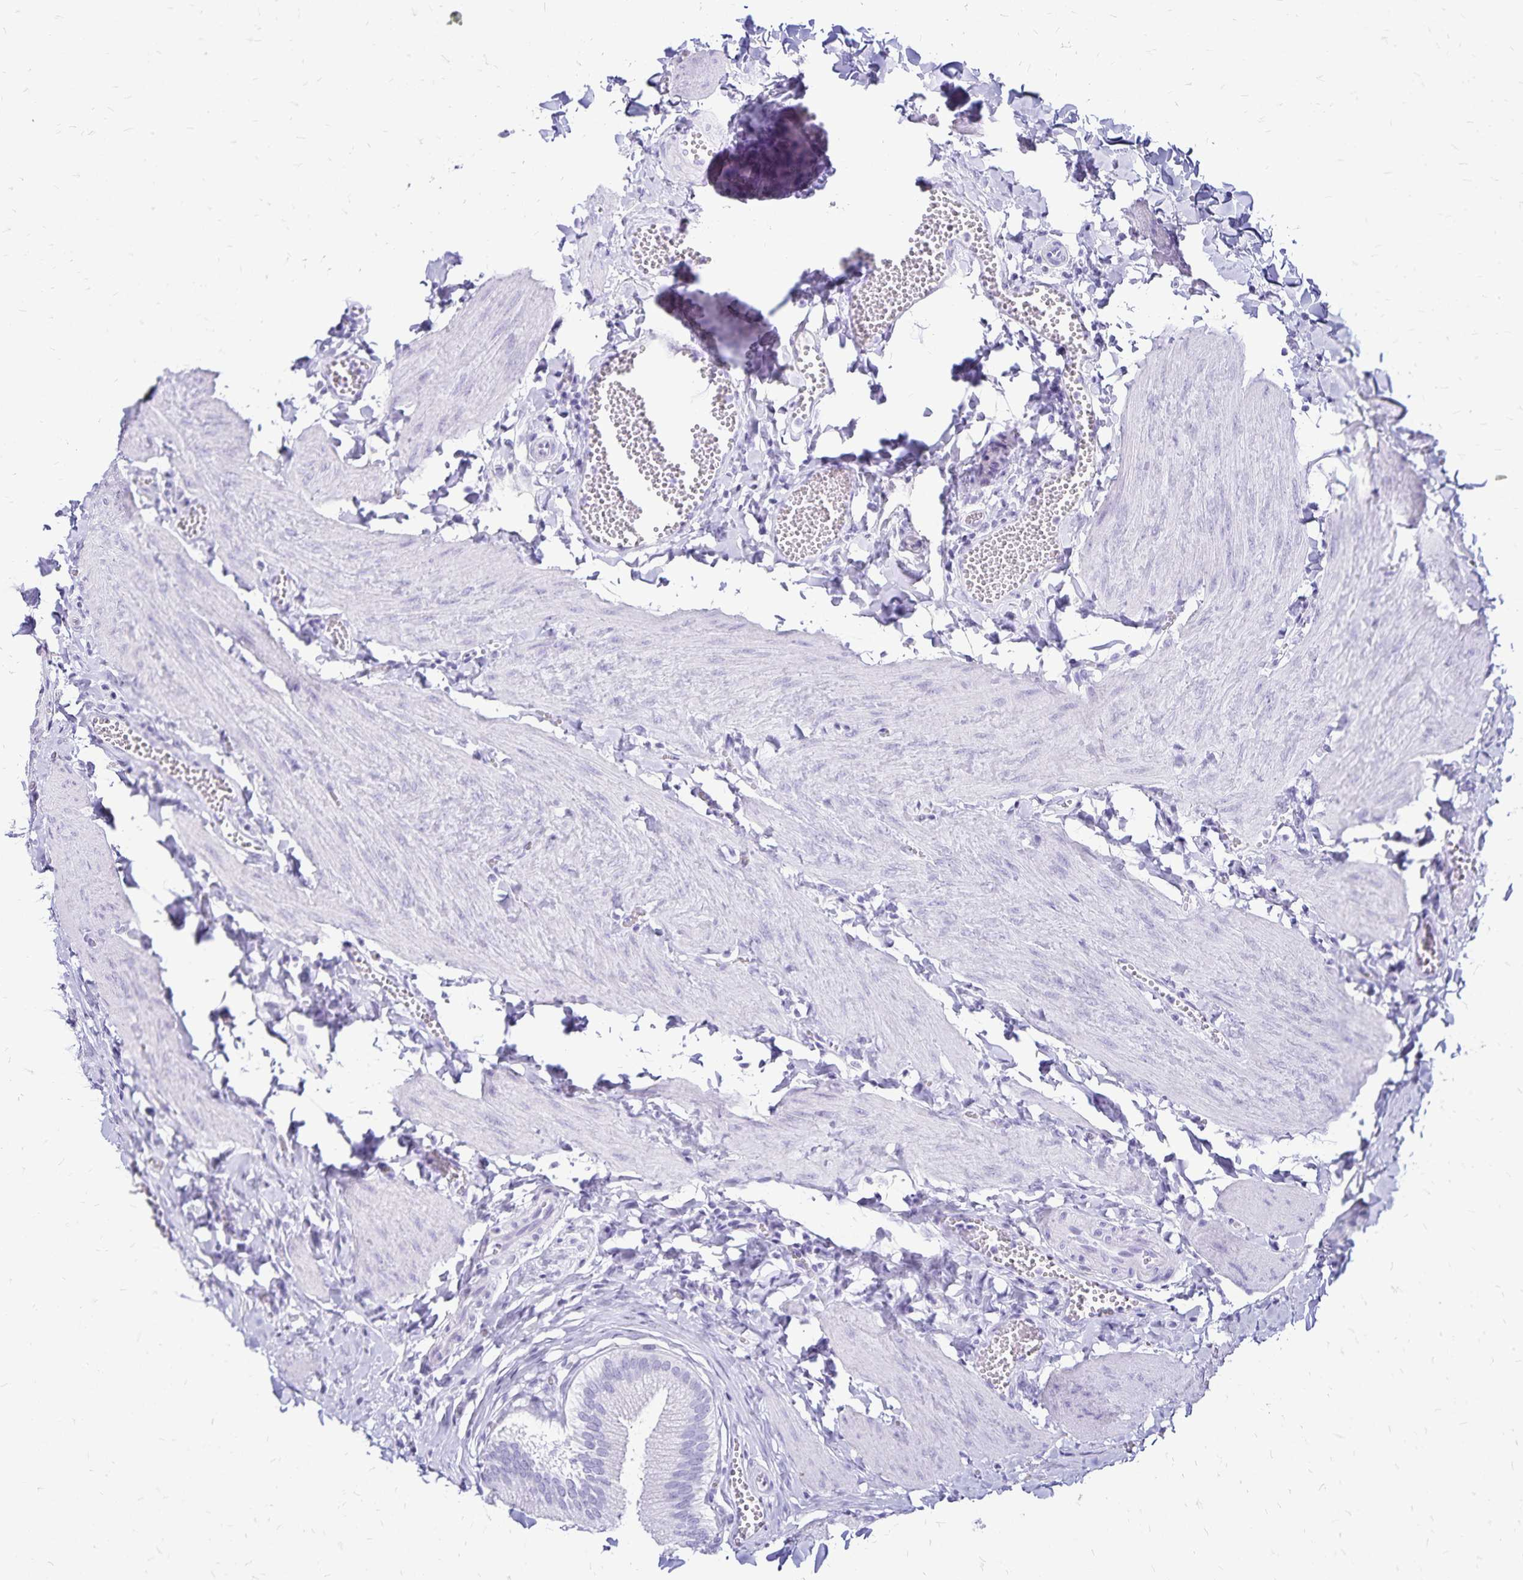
{"staining": {"intensity": "negative", "quantity": "none", "location": "none"}, "tissue": "gallbladder", "cell_type": "Glandular cells", "image_type": "normal", "snomed": [{"axis": "morphology", "description": "Normal tissue, NOS"}, {"axis": "topography", "description": "Gallbladder"}], "caption": "IHC of normal human gallbladder reveals no positivity in glandular cells.", "gene": "LIN28B", "patient": {"sex": "male", "age": 17}}